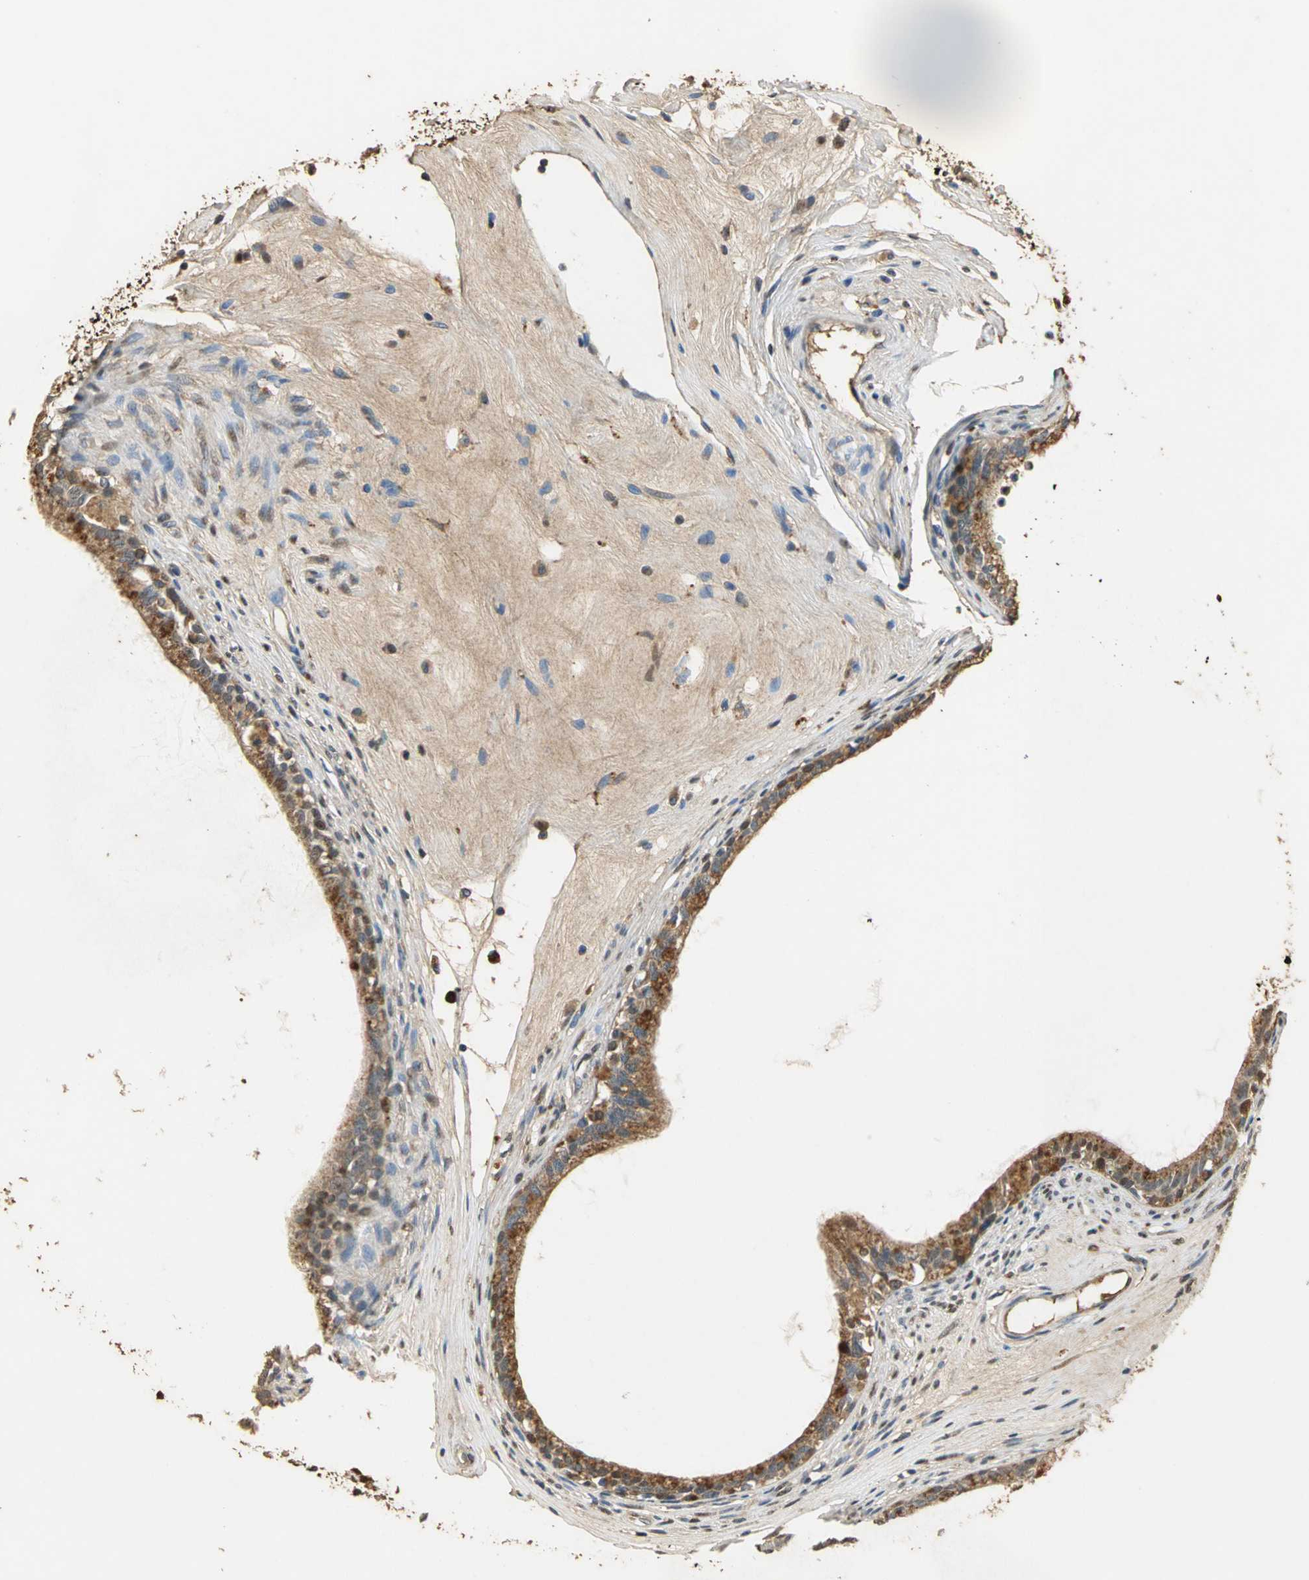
{"staining": {"intensity": "strong", "quantity": ">75%", "location": "cytoplasmic/membranous"}, "tissue": "epididymis", "cell_type": "Glandular cells", "image_type": "normal", "snomed": [{"axis": "morphology", "description": "Normal tissue, NOS"}, {"axis": "morphology", "description": "Inflammation, NOS"}, {"axis": "topography", "description": "Epididymis"}], "caption": "DAB immunohistochemical staining of unremarkable human epididymis shows strong cytoplasmic/membranous protein positivity in about >75% of glandular cells.", "gene": "GAPDH", "patient": {"sex": "male", "age": 84}}